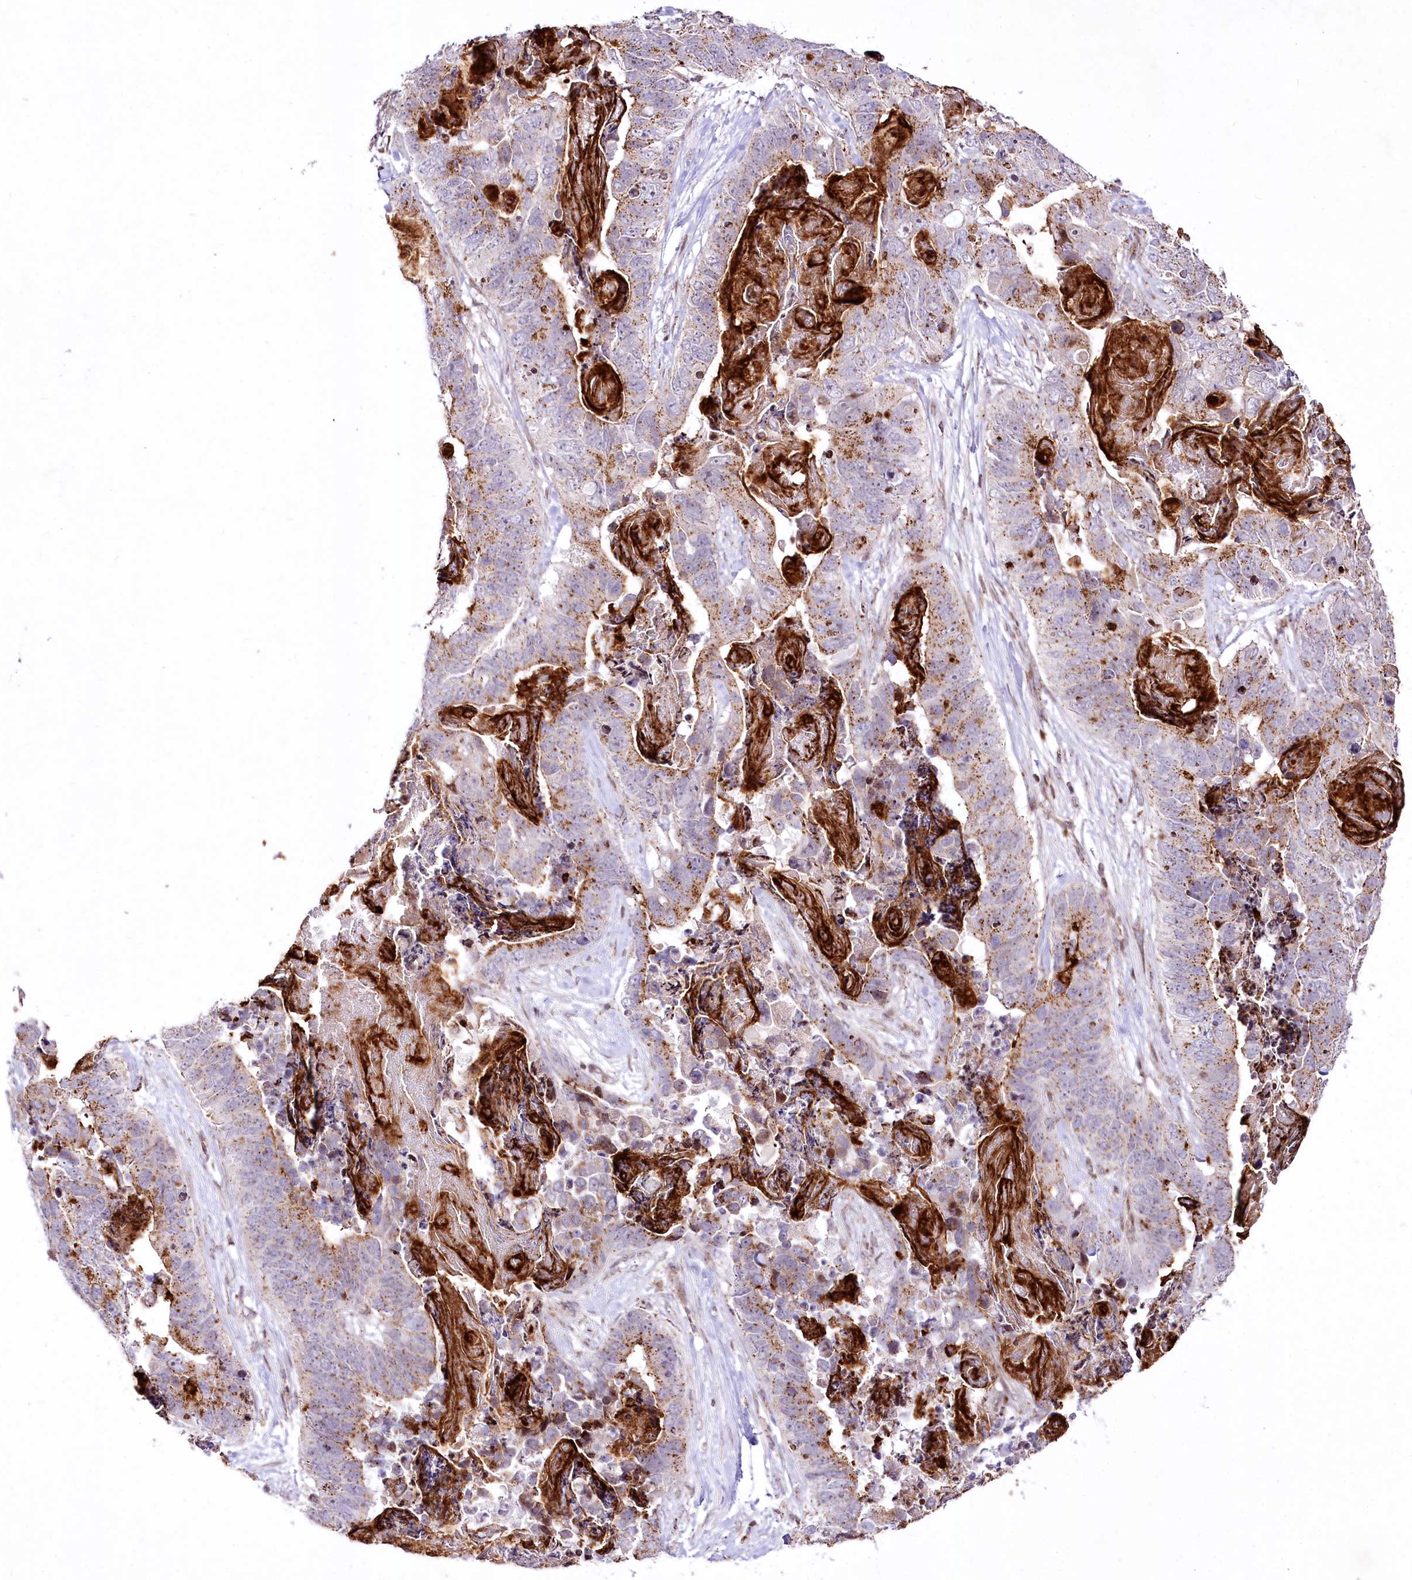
{"staining": {"intensity": "moderate", "quantity": ">75%", "location": "cytoplasmic/membranous"}, "tissue": "stomach cancer", "cell_type": "Tumor cells", "image_type": "cancer", "snomed": [{"axis": "morphology", "description": "Adenocarcinoma, NOS"}, {"axis": "topography", "description": "Stomach"}], "caption": "Moderate cytoplasmic/membranous expression is appreciated in approximately >75% of tumor cells in stomach cancer (adenocarcinoma).", "gene": "ZFYVE27", "patient": {"sex": "female", "age": 89}}